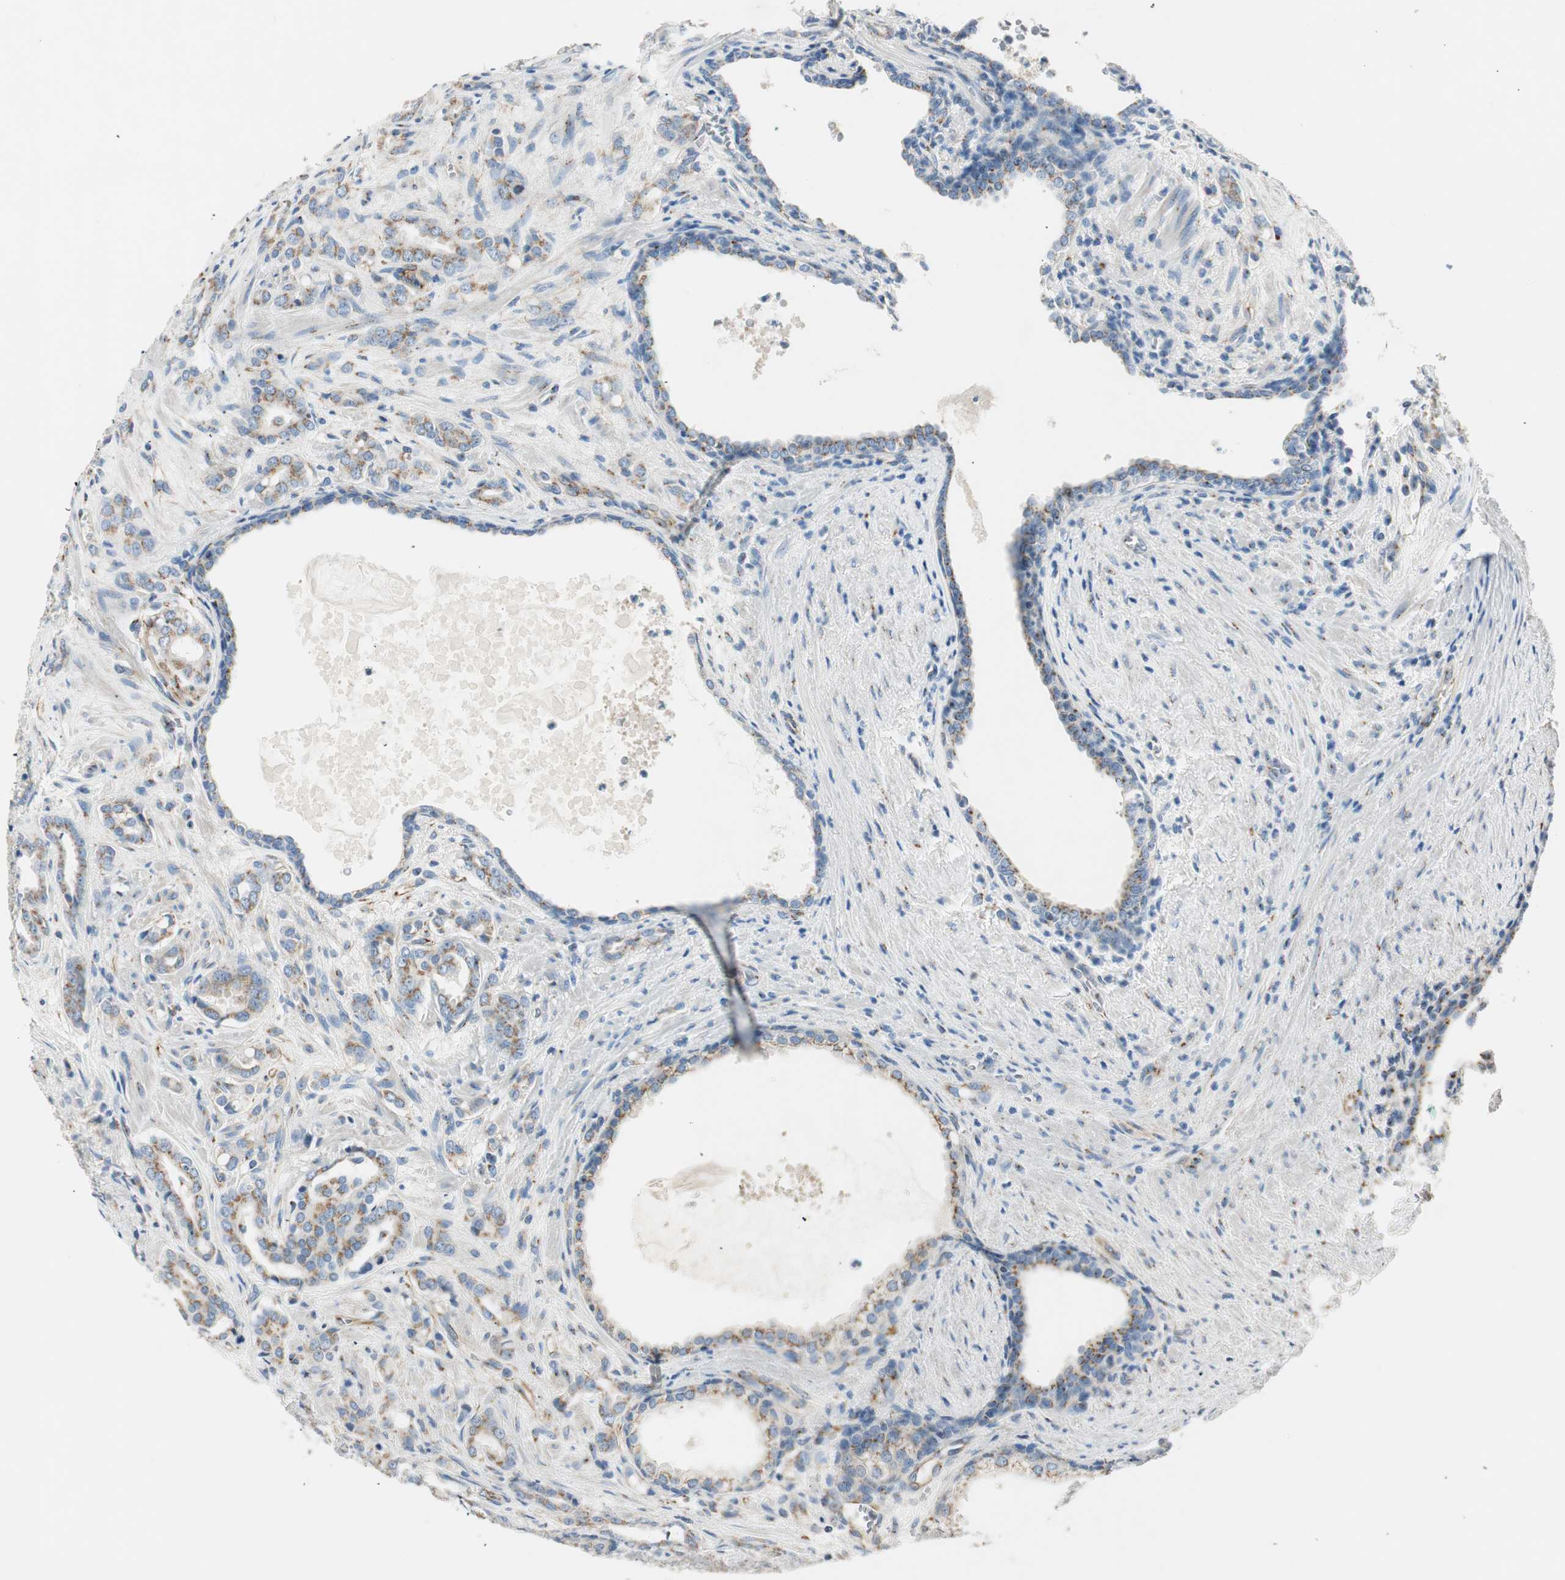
{"staining": {"intensity": "moderate", "quantity": "25%-75%", "location": "cytoplasmic/membranous"}, "tissue": "prostate cancer", "cell_type": "Tumor cells", "image_type": "cancer", "snomed": [{"axis": "morphology", "description": "Adenocarcinoma, High grade"}, {"axis": "topography", "description": "Prostate"}], "caption": "An image of human prostate cancer (high-grade adenocarcinoma) stained for a protein exhibits moderate cytoplasmic/membranous brown staining in tumor cells.", "gene": "TMF1", "patient": {"sex": "male", "age": 64}}